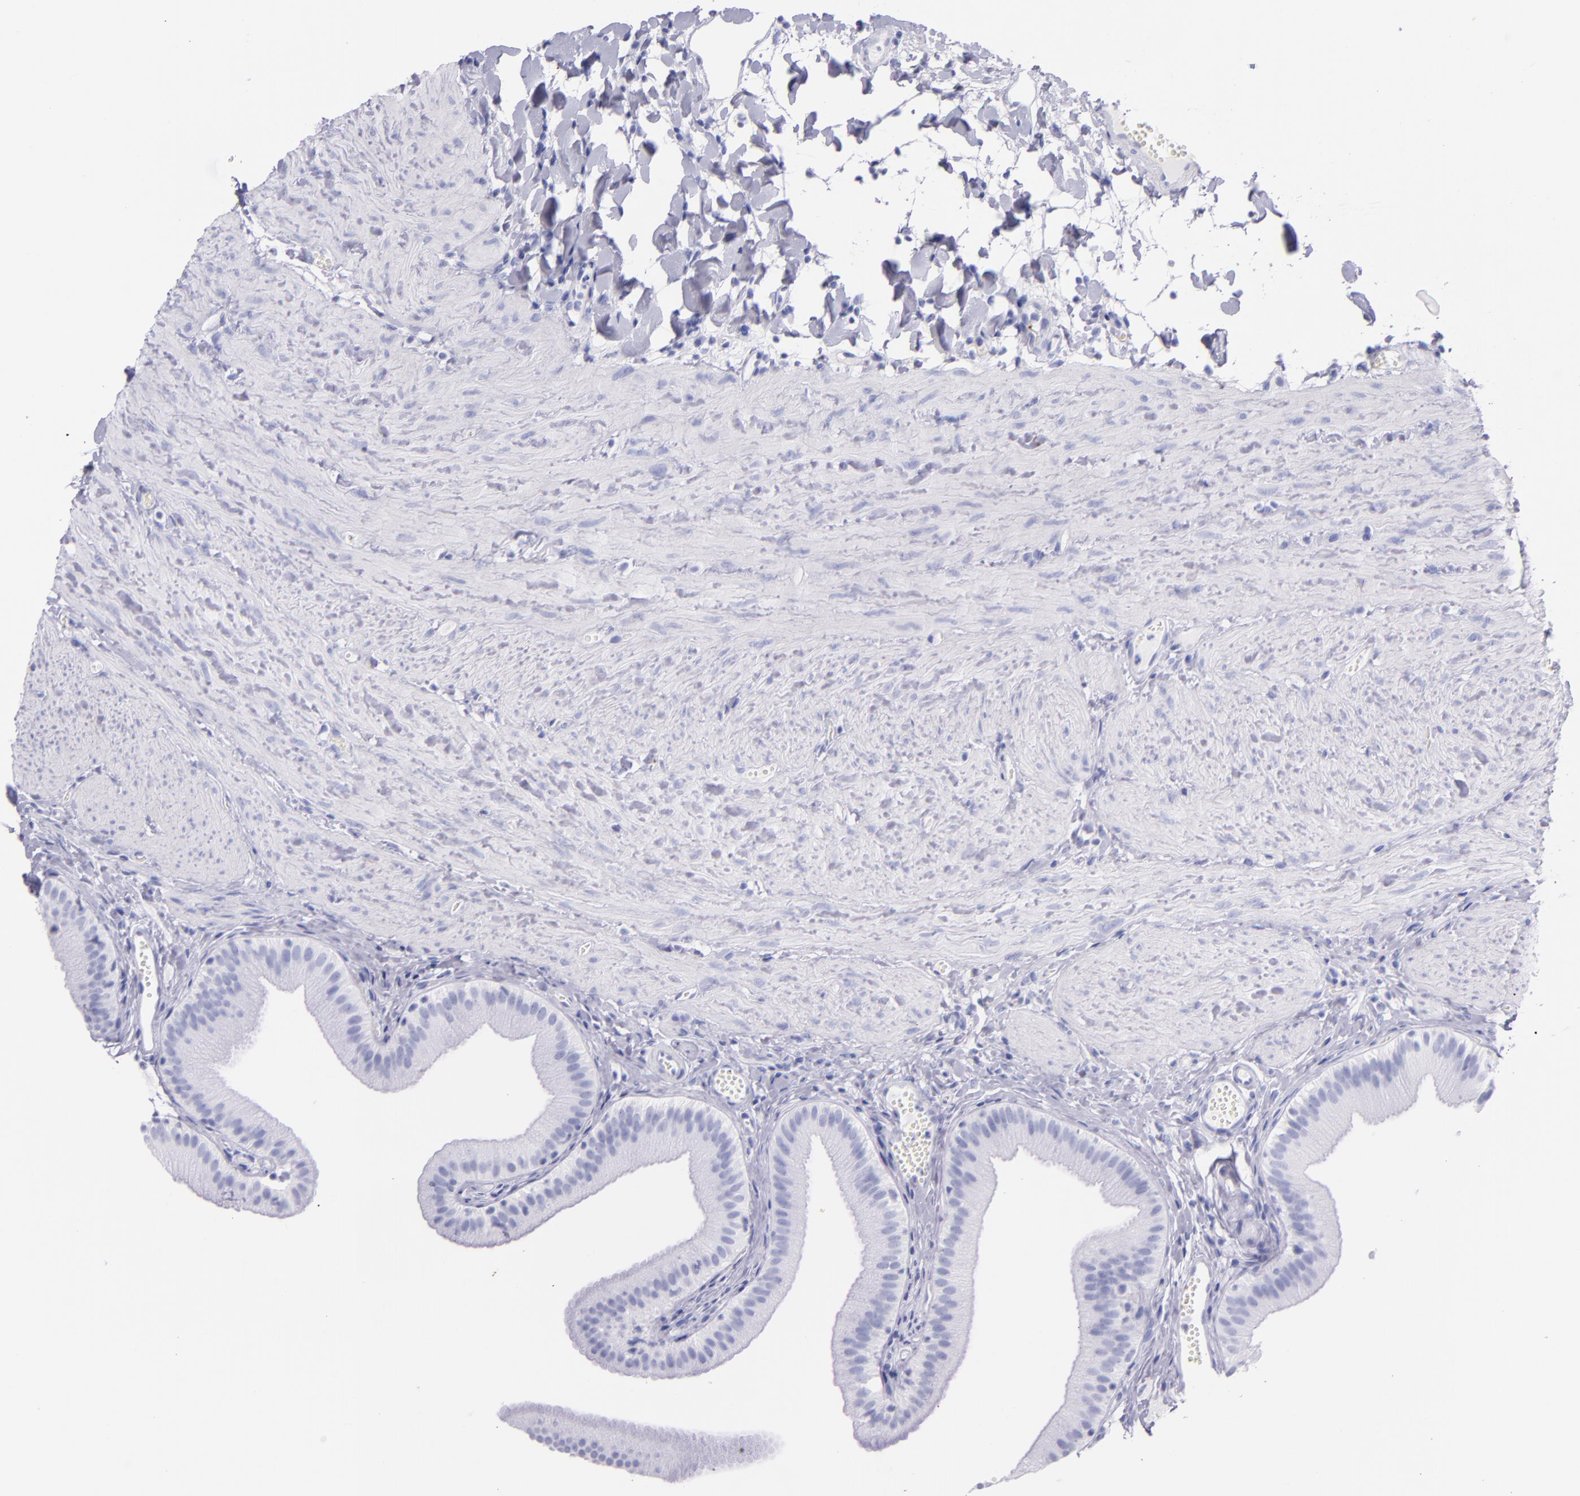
{"staining": {"intensity": "negative", "quantity": "none", "location": "none"}, "tissue": "gallbladder", "cell_type": "Glandular cells", "image_type": "normal", "snomed": [{"axis": "morphology", "description": "Normal tissue, NOS"}, {"axis": "topography", "description": "Gallbladder"}], "caption": "Immunohistochemical staining of unremarkable human gallbladder shows no significant staining in glandular cells. The staining is performed using DAB (3,3'-diaminobenzidine) brown chromogen with nuclei counter-stained in using hematoxylin.", "gene": "SFTPA2", "patient": {"sex": "female", "age": 24}}